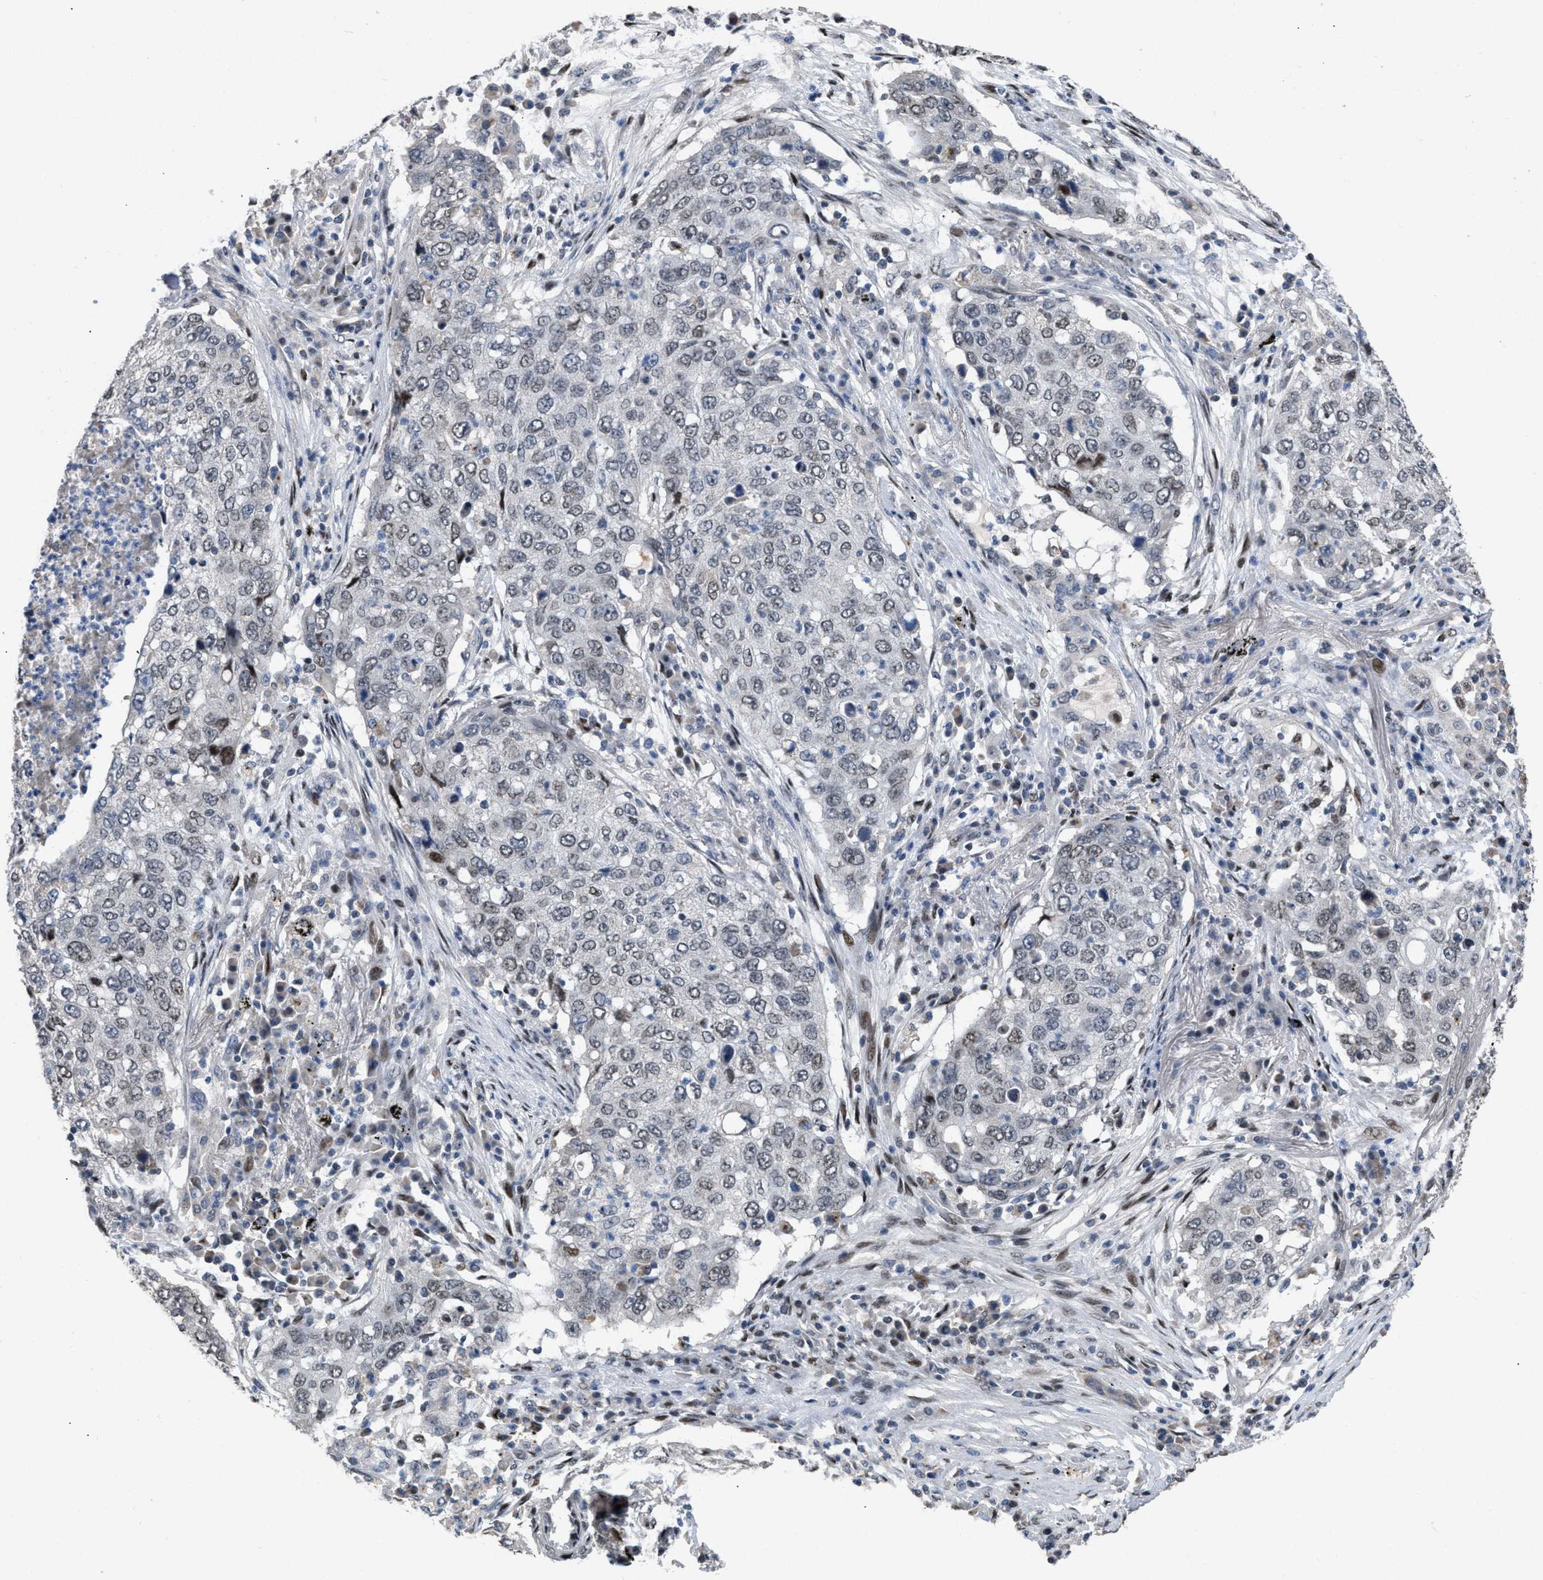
{"staining": {"intensity": "weak", "quantity": "25%-75%", "location": "nuclear"}, "tissue": "lung cancer", "cell_type": "Tumor cells", "image_type": "cancer", "snomed": [{"axis": "morphology", "description": "Squamous cell carcinoma, NOS"}, {"axis": "topography", "description": "Lung"}], "caption": "IHC photomicrograph of human squamous cell carcinoma (lung) stained for a protein (brown), which reveals low levels of weak nuclear expression in approximately 25%-75% of tumor cells.", "gene": "SETDB1", "patient": {"sex": "female", "age": 63}}